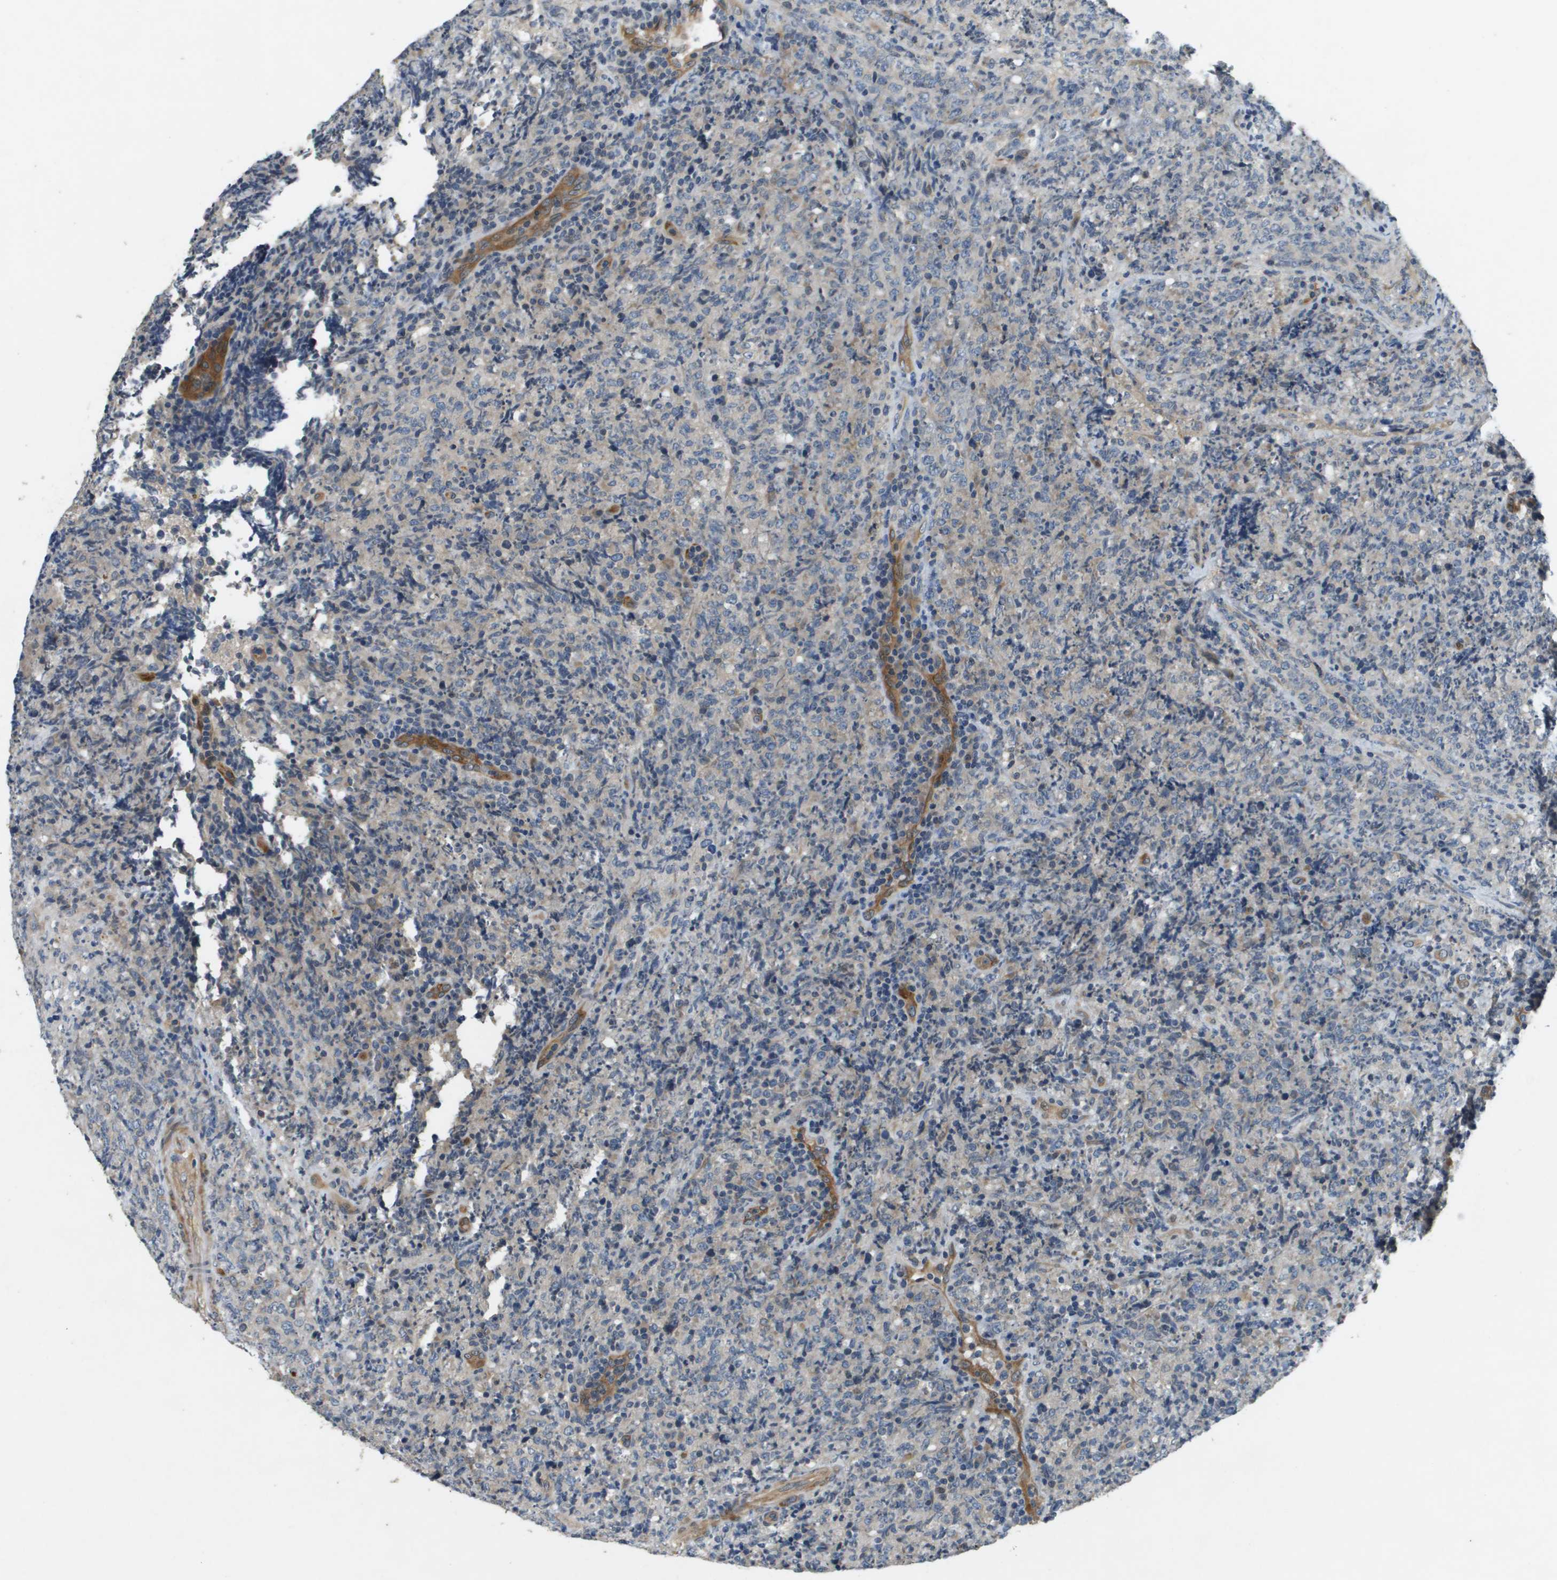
{"staining": {"intensity": "negative", "quantity": "none", "location": "none"}, "tissue": "lymphoma", "cell_type": "Tumor cells", "image_type": "cancer", "snomed": [{"axis": "morphology", "description": "Malignant lymphoma, non-Hodgkin's type, High grade"}, {"axis": "topography", "description": "Tonsil"}], "caption": "The immunohistochemistry photomicrograph has no significant staining in tumor cells of malignant lymphoma, non-Hodgkin's type (high-grade) tissue.", "gene": "PGAP3", "patient": {"sex": "female", "age": 36}}